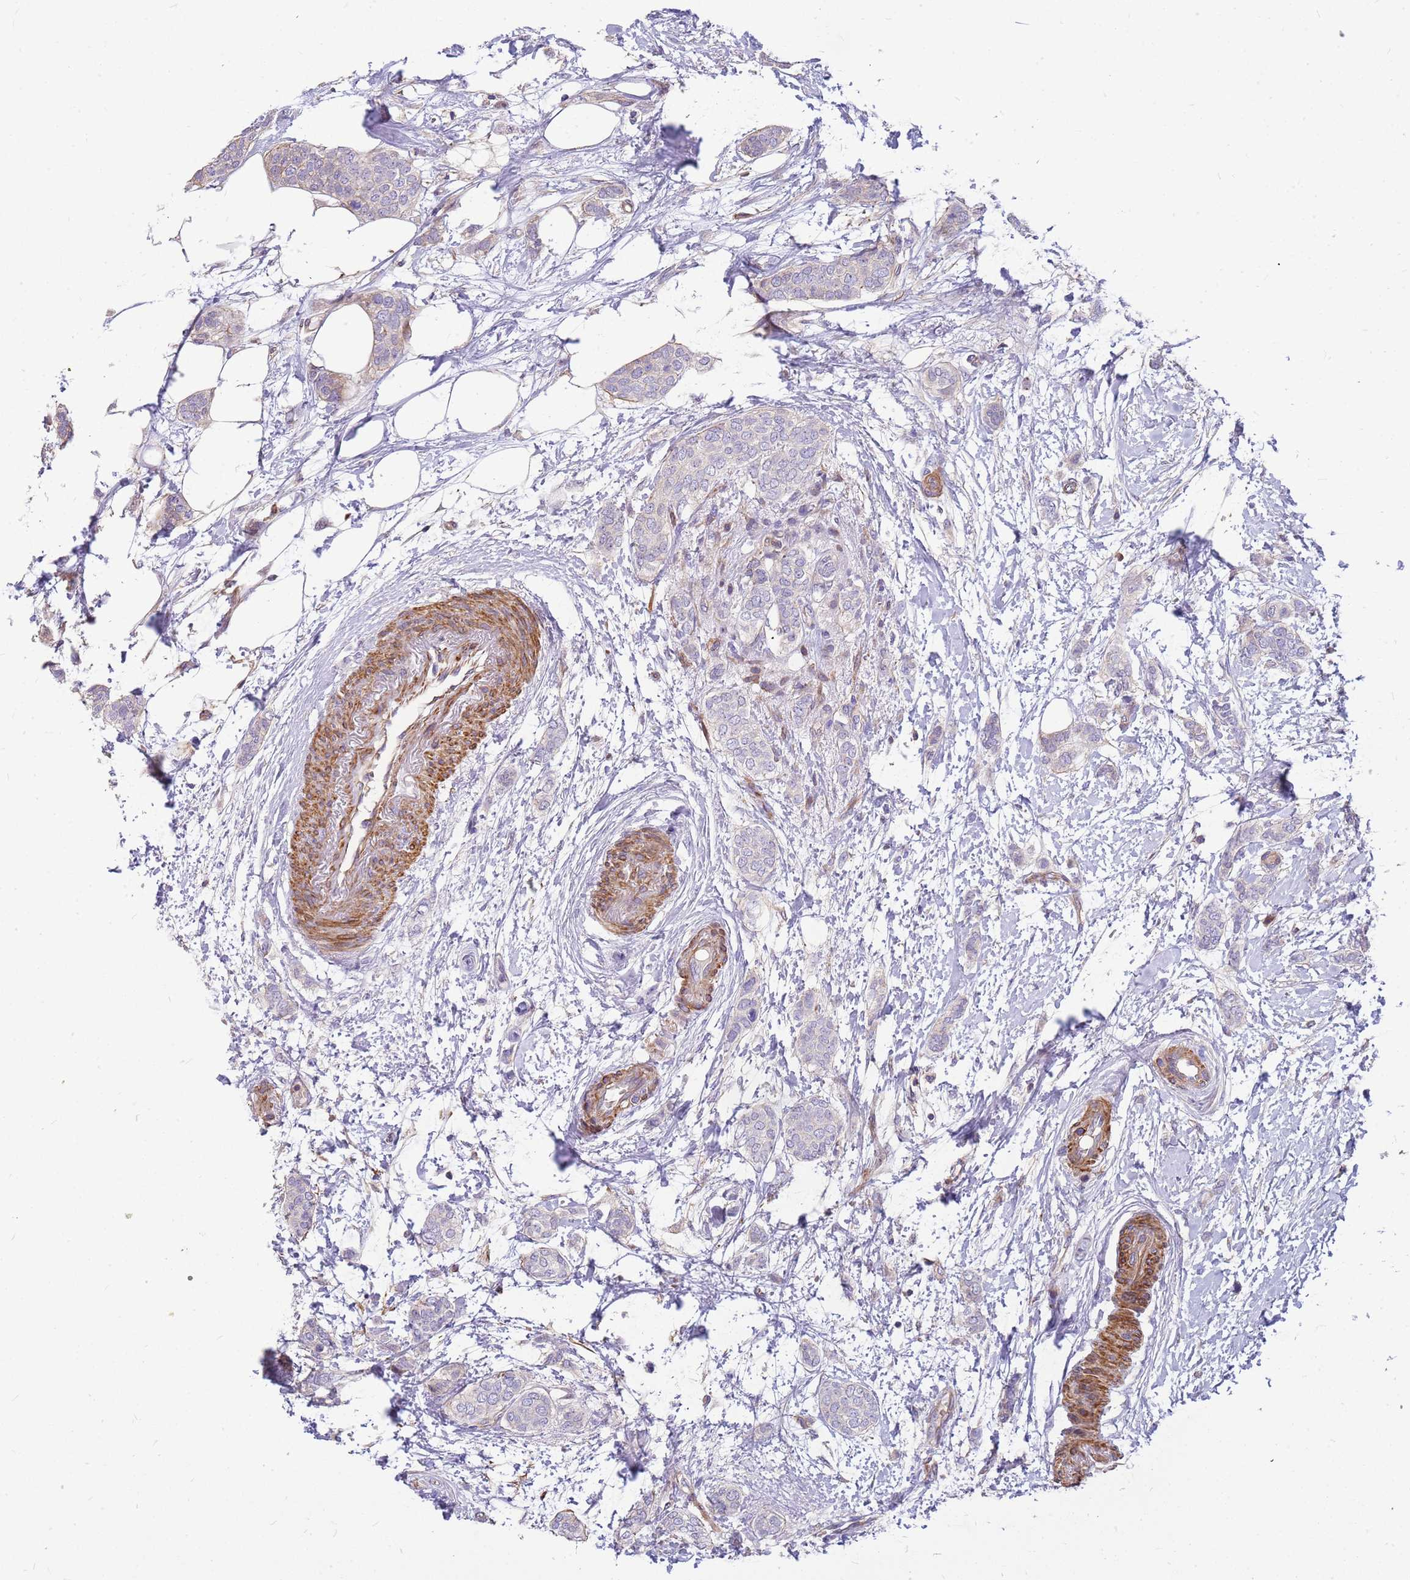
{"staining": {"intensity": "negative", "quantity": "none", "location": "none"}, "tissue": "breast cancer", "cell_type": "Tumor cells", "image_type": "cancer", "snomed": [{"axis": "morphology", "description": "Duct carcinoma"}, {"axis": "topography", "description": "Breast"}], "caption": "Tumor cells show no significant protein positivity in breast intraductal carcinoma.", "gene": "MVD", "patient": {"sex": "female", "age": 72}}